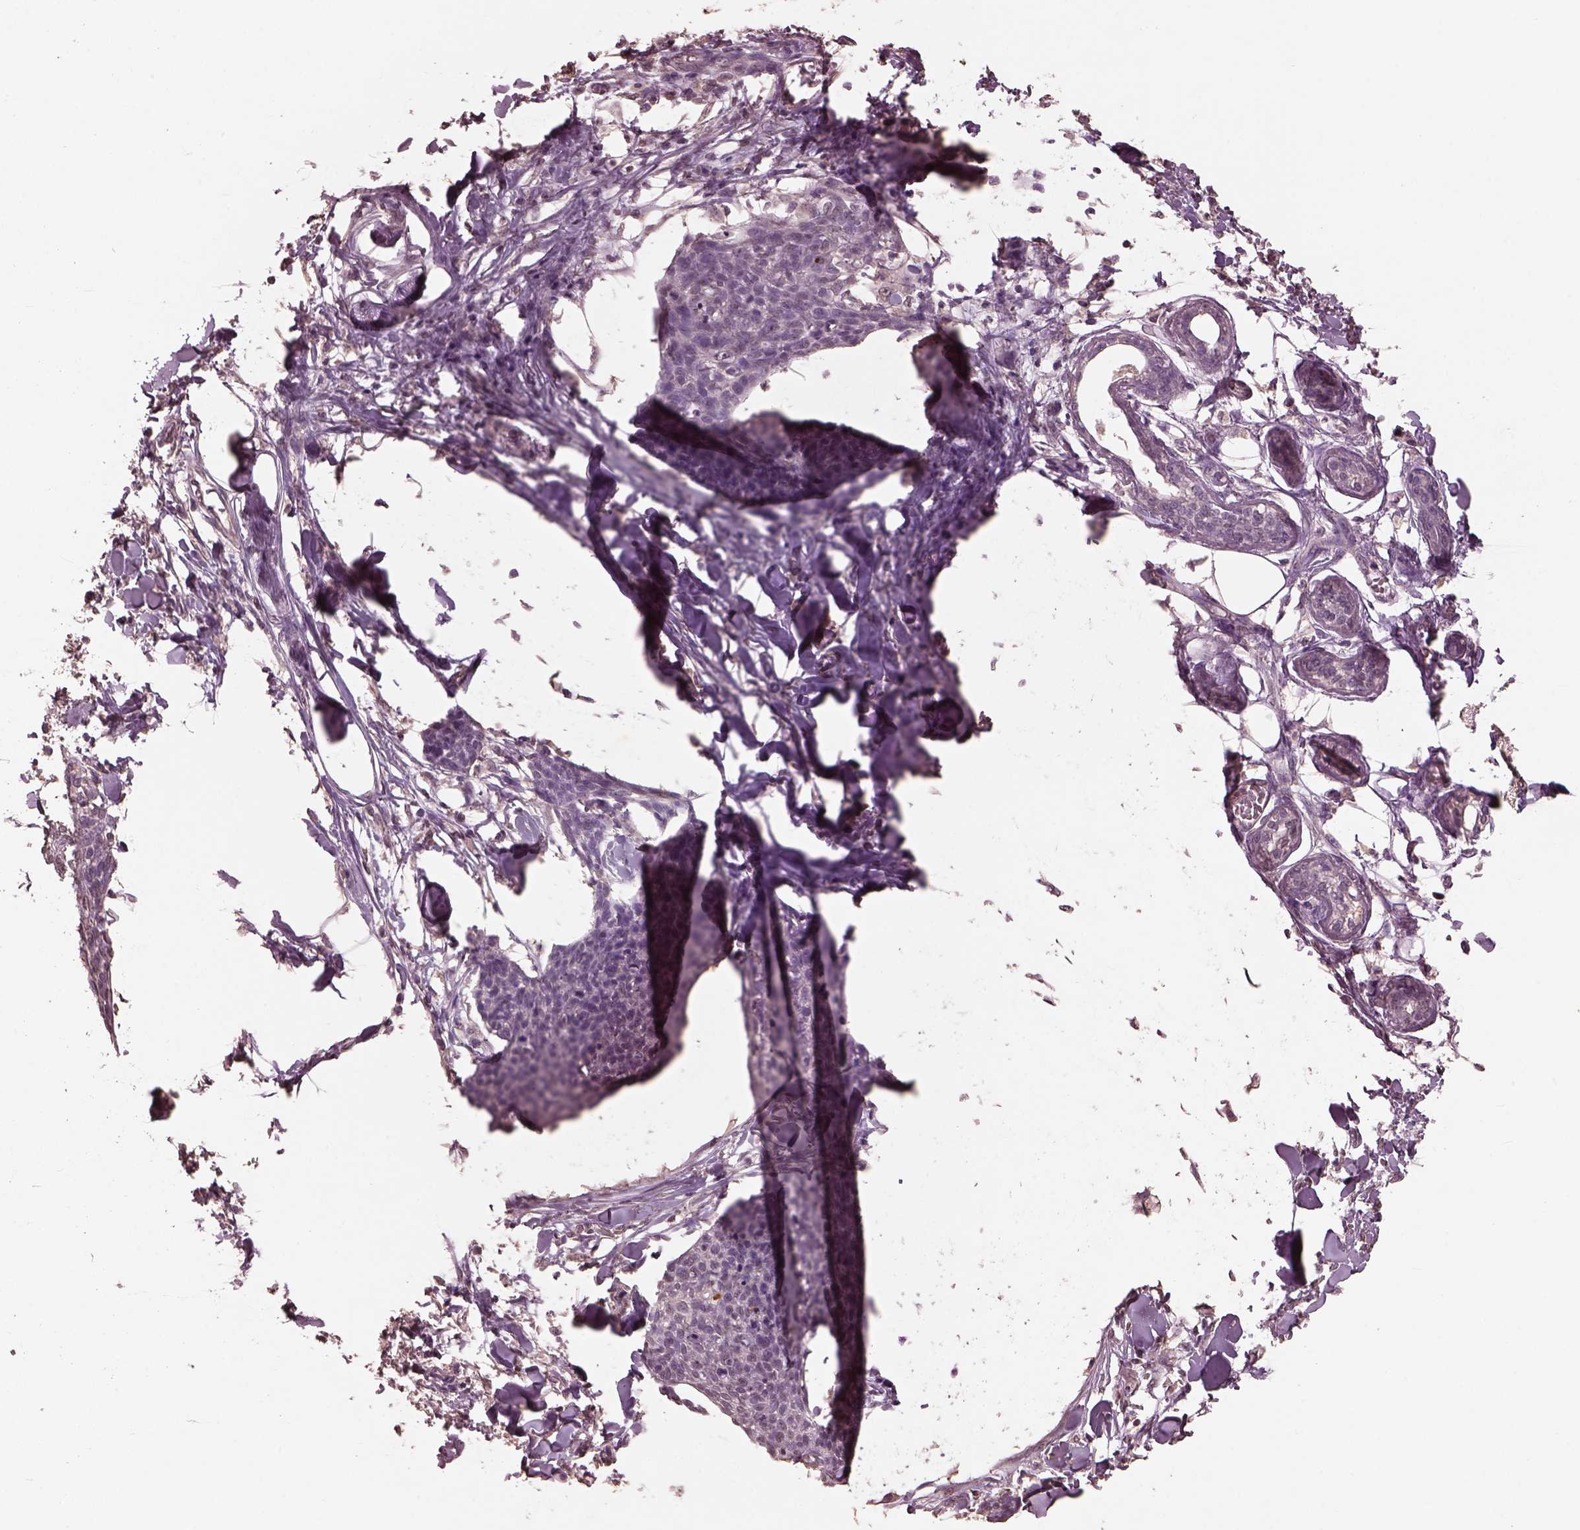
{"staining": {"intensity": "negative", "quantity": "none", "location": "none"}, "tissue": "skin cancer", "cell_type": "Tumor cells", "image_type": "cancer", "snomed": [{"axis": "morphology", "description": "Squamous cell carcinoma, NOS"}, {"axis": "topography", "description": "Skin"}, {"axis": "topography", "description": "Vulva"}], "caption": "Human skin cancer (squamous cell carcinoma) stained for a protein using IHC shows no expression in tumor cells.", "gene": "CPT1C", "patient": {"sex": "female", "age": 75}}